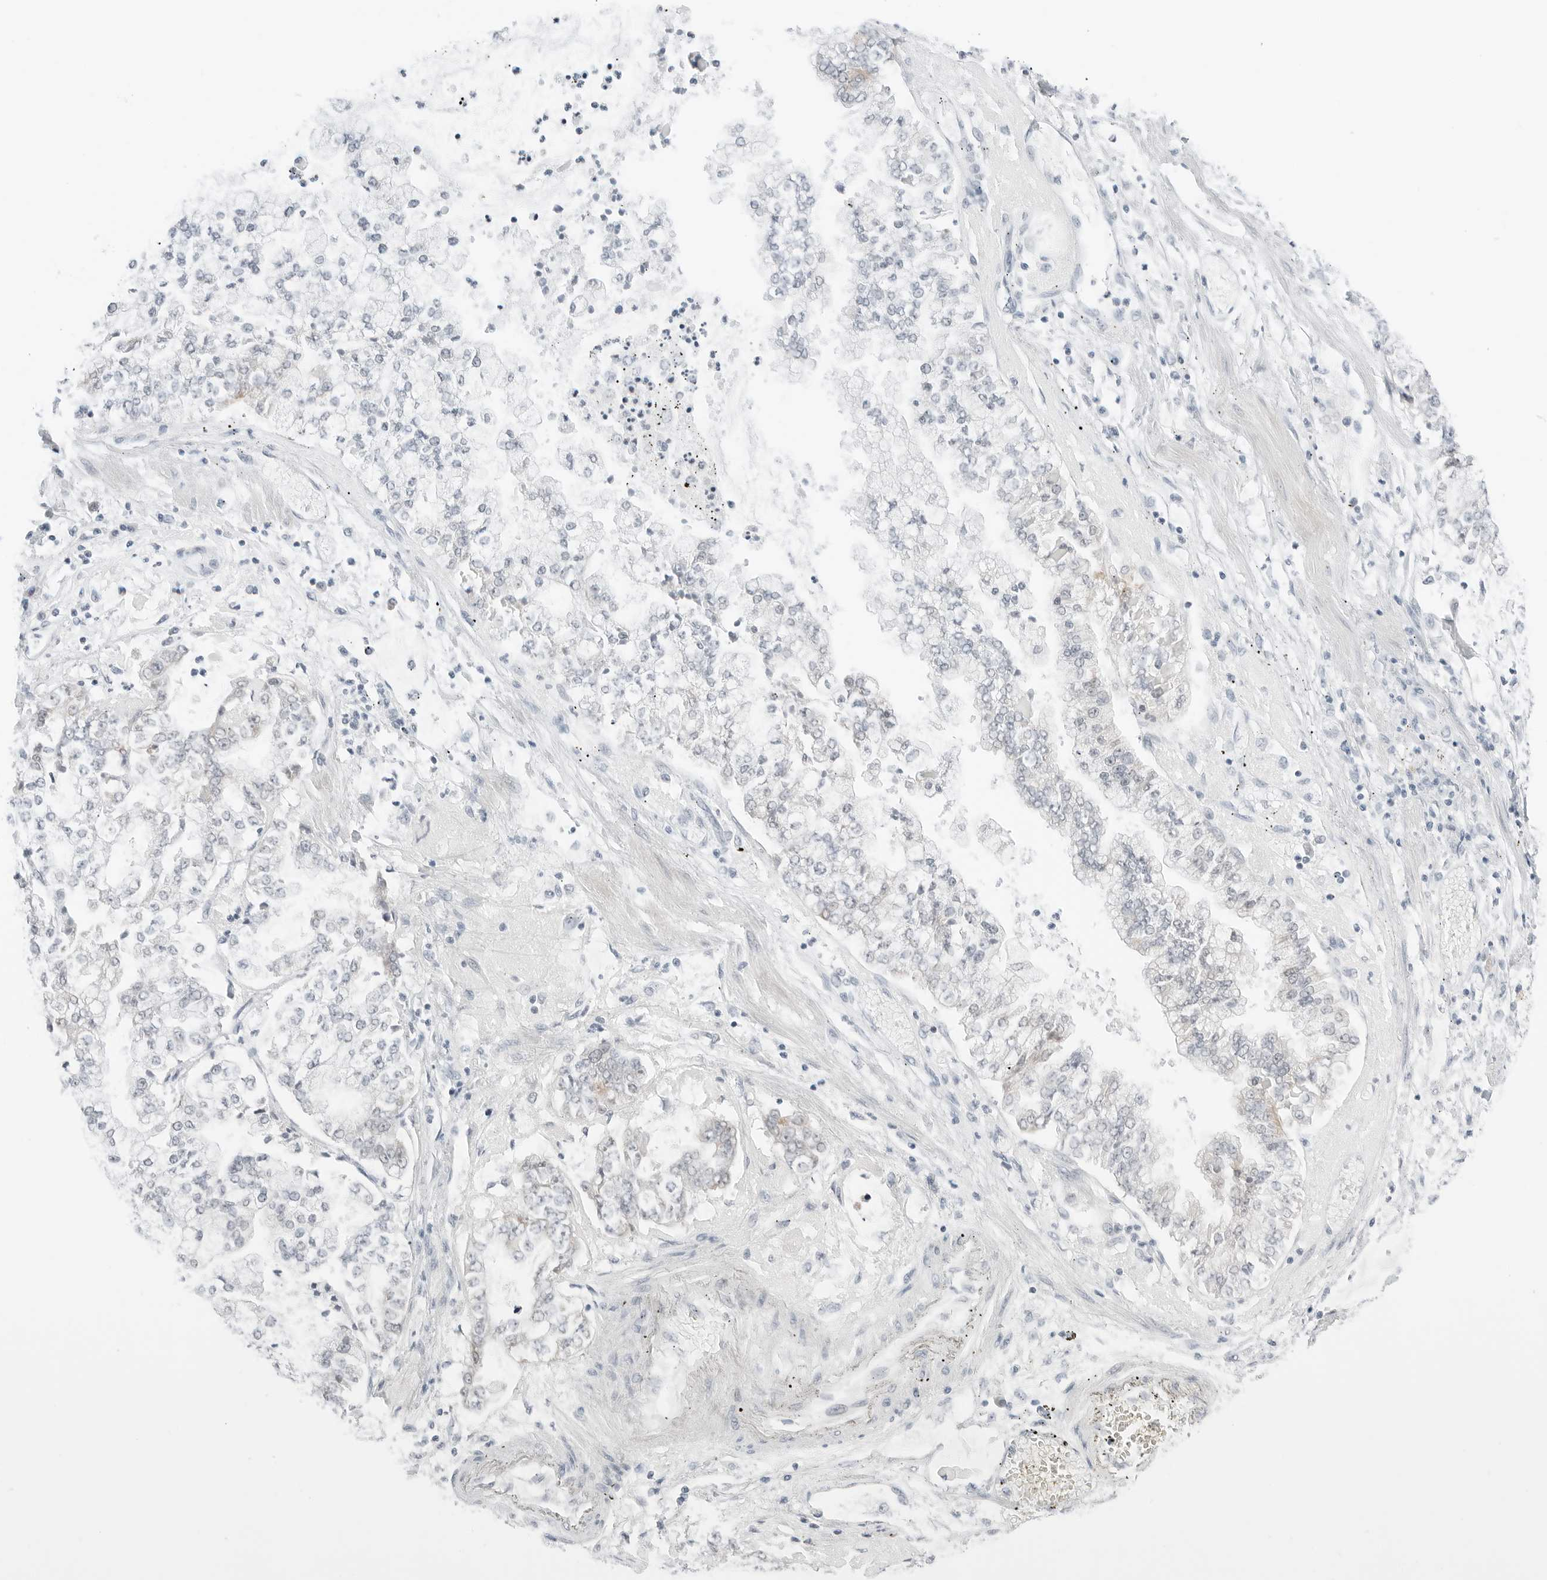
{"staining": {"intensity": "negative", "quantity": "none", "location": "none"}, "tissue": "stomach cancer", "cell_type": "Tumor cells", "image_type": "cancer", "snomed": [{"axis": "morphology", "description": "Adenocarcinoma, NOS"}, {"axis": "topography", "description": "Stomach"}], "caption": "IHC image of stomach cancer stained for a protein (brown), which displays no expression in tumor cells. (DAB IHC visualized using brightfield microscopy, high magnification).", "gene": "CCSAP", "patient": {"sex": "male", "age": 76}}